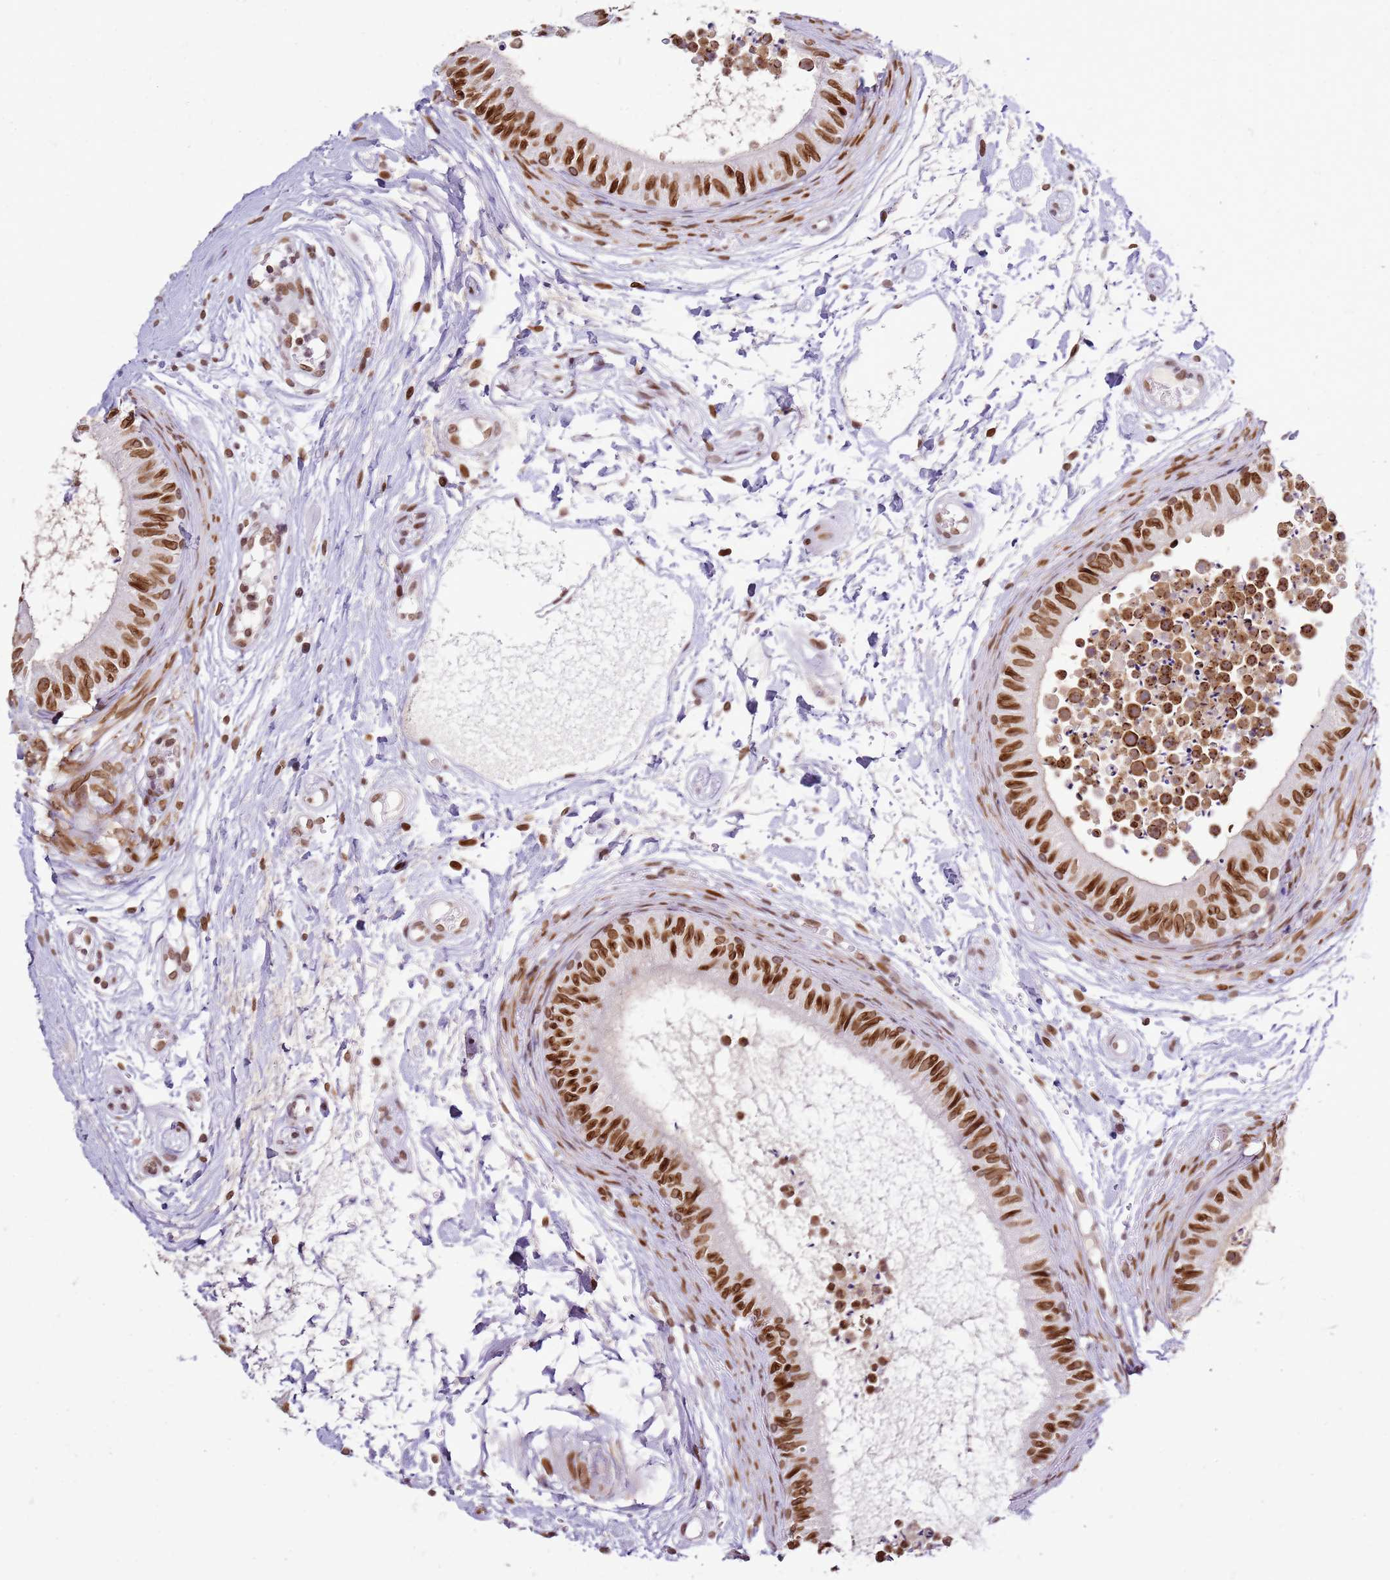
{"staining": {"intensity": "strong", "quantity": ">75%", "location": "cytoplasmic/membranous,nuclear"}, "tissue": "epididymis", "cell_type": "Glandular cells", "image_type": "normal", "snomed": [{"axis": "morphology", "description": "Normal tissue, NOS"}, {"axis": "topography", "description": "Epididymis"}], "caption": "This histopathology image shows immunohistochemistry staining of normal human epididymis, with high strong cytoplasmic/membranous,nuclear positivity in approximately >75% of glandular cells.", "gene": "POU6F1", "patient": {"sex": "male", "age": 15}}